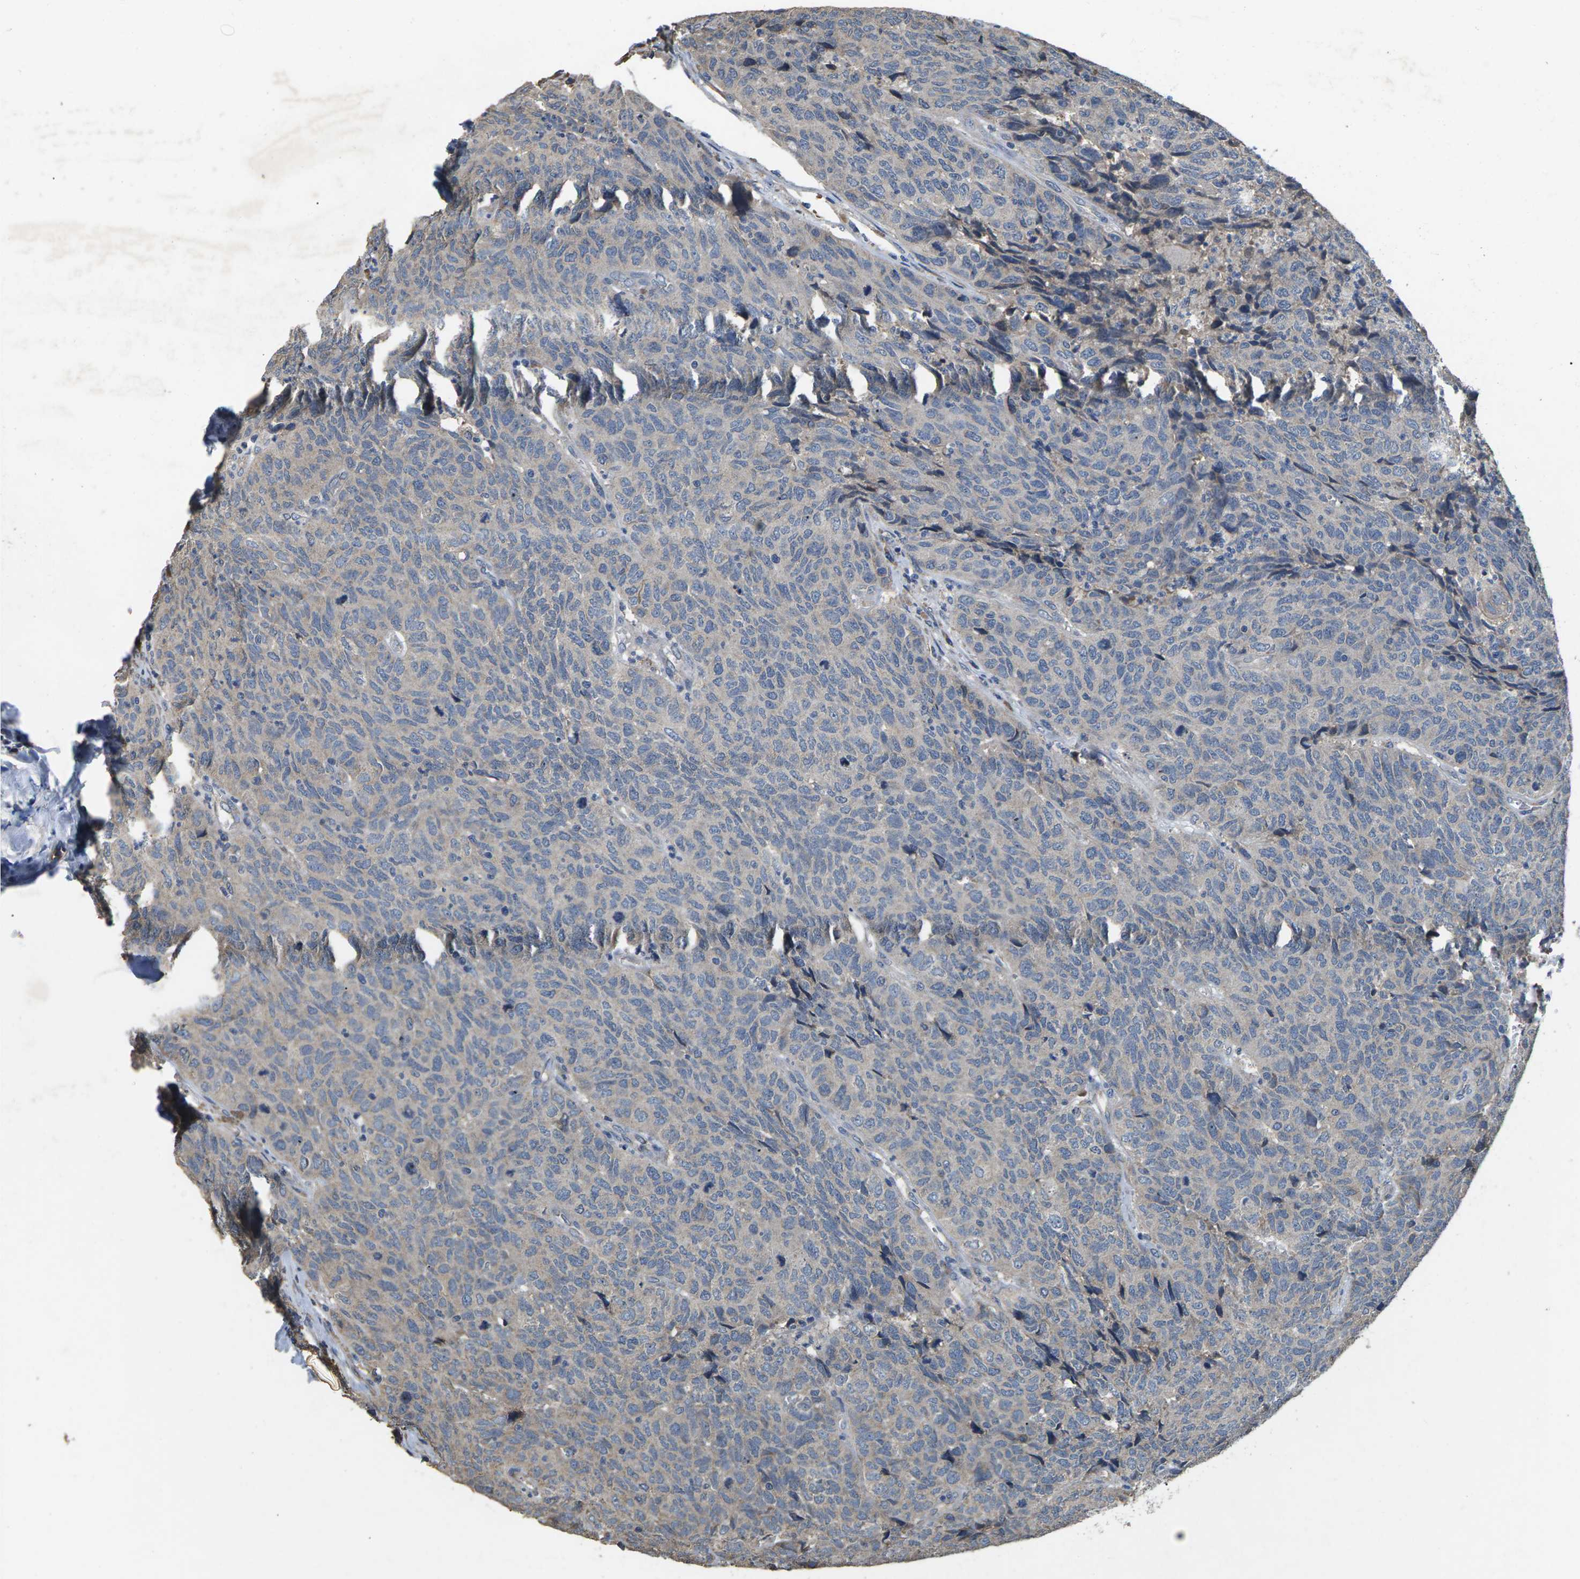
{"staining": {"intensity": "weak", "quantity": "<25%", "location": "cytoplasmic/membranous"}, "tissue": "head and neck cancer", "cell_type": "Tumor cells", "image_type": "cancer", "snomed": [{"axis": "morphology", "description": "Squamous cell carcinoma, NOS"}, {"axis": "topography", "description": "Head-Neck"}], "caption": "Histopathology image shows no significant protein staining in tumor cells of head and neck squamous cell carcinoma.", "gene": "B4GAT1", "patient": {"sex": "male", "age": 66}}